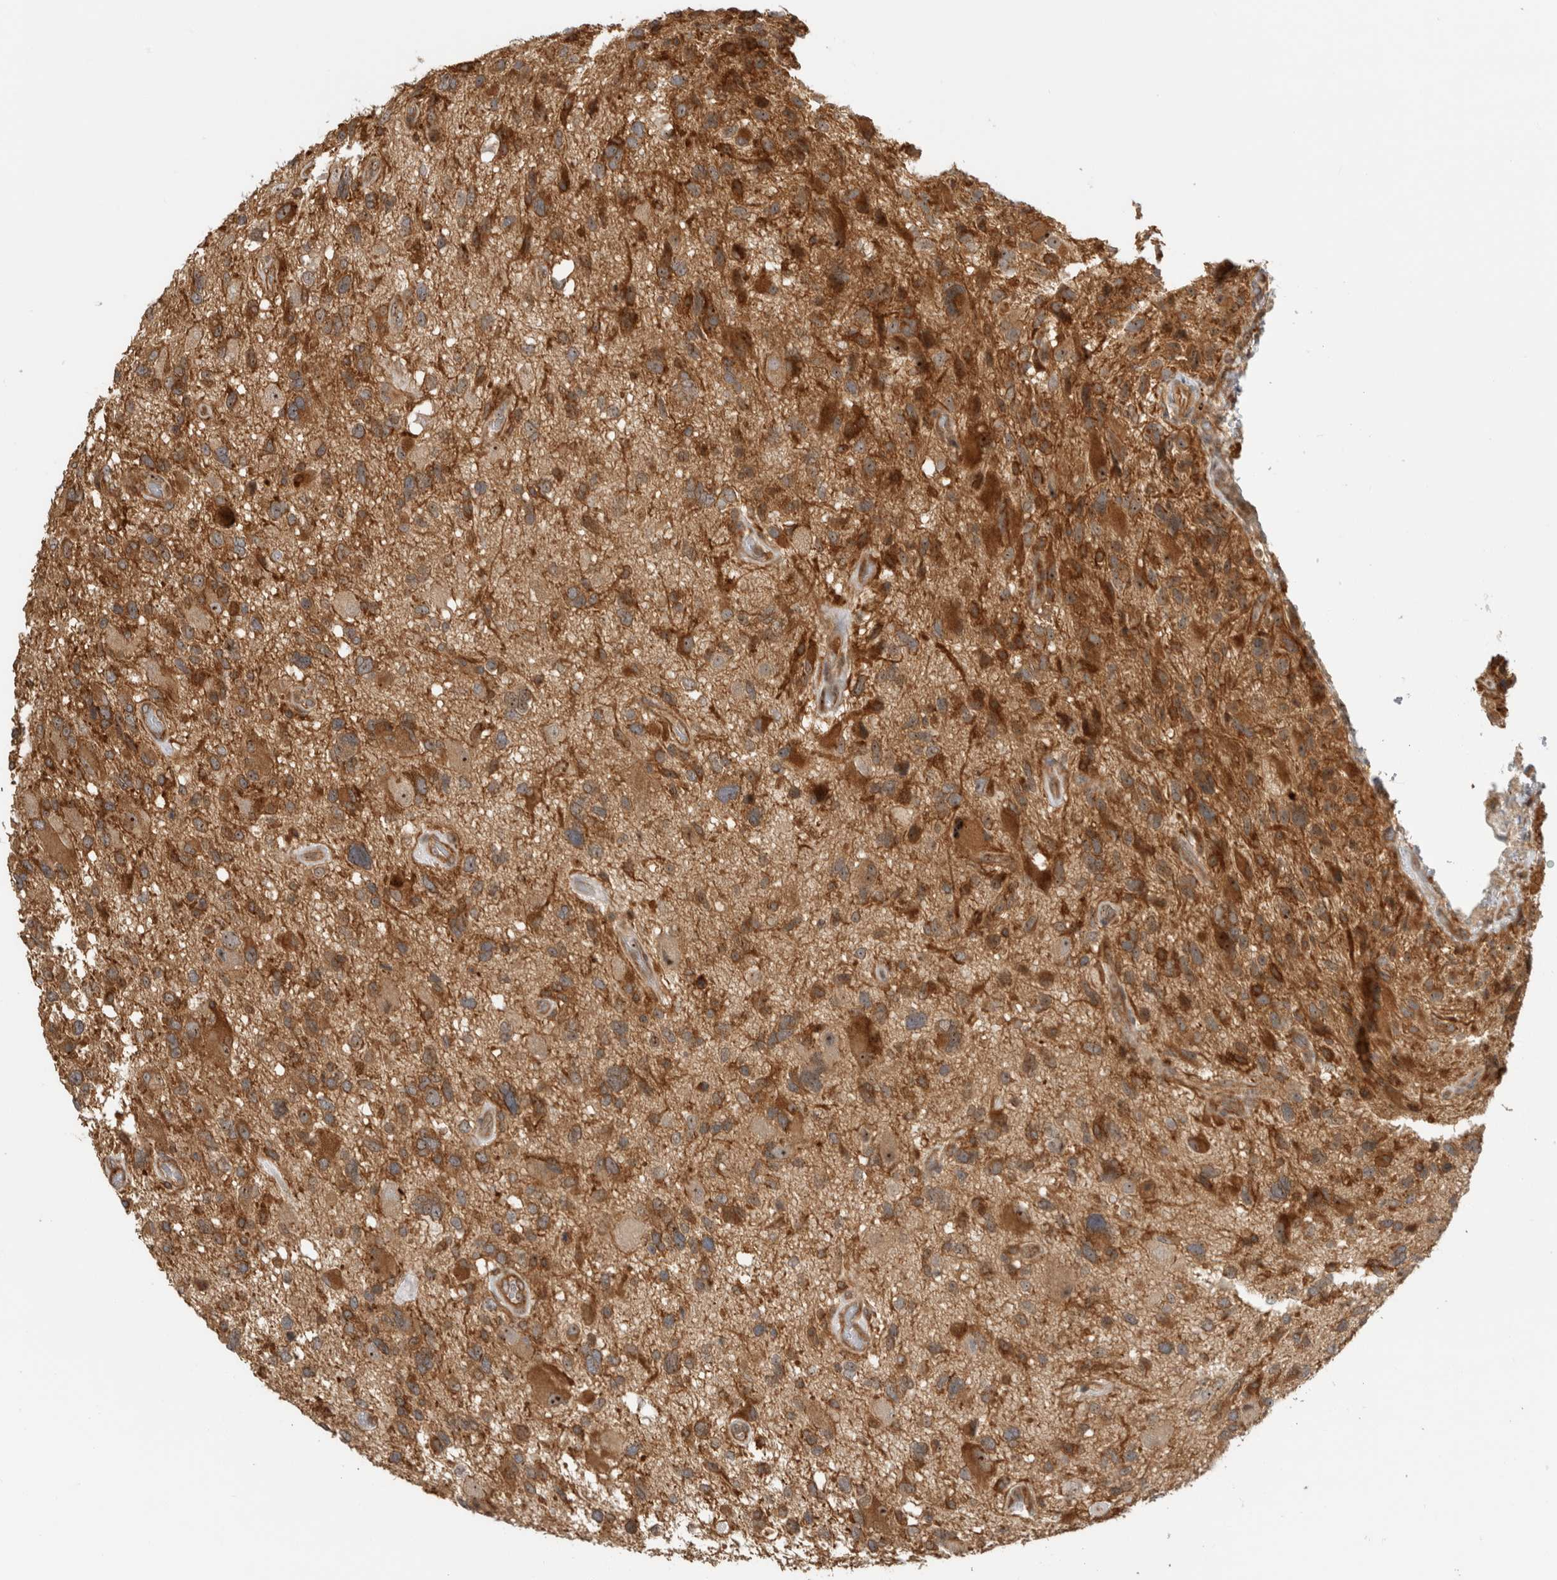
{"staining": {"intensity": "moderate", "quantity": ">75%", "location": "cytoplasmic/membranous,nuclear"}, "tissue": "glioma", "cell_type": "Tumor cells", "image_type": "cancer", "snomed": [{"axis": "morphology", "description": "Glioma, malignant, High grade"}, {"axis": "topography", "description": "Brain"}], "caption": "Immunohistochemical staining of malignant glioma (high-grade) demonstrates moderate cytoplasmic/membranous and nuclear protein positivity in approximately >75% of tumor cells.", "gene": "WASF2", "patient": {"sex": "male", "age": 33}}